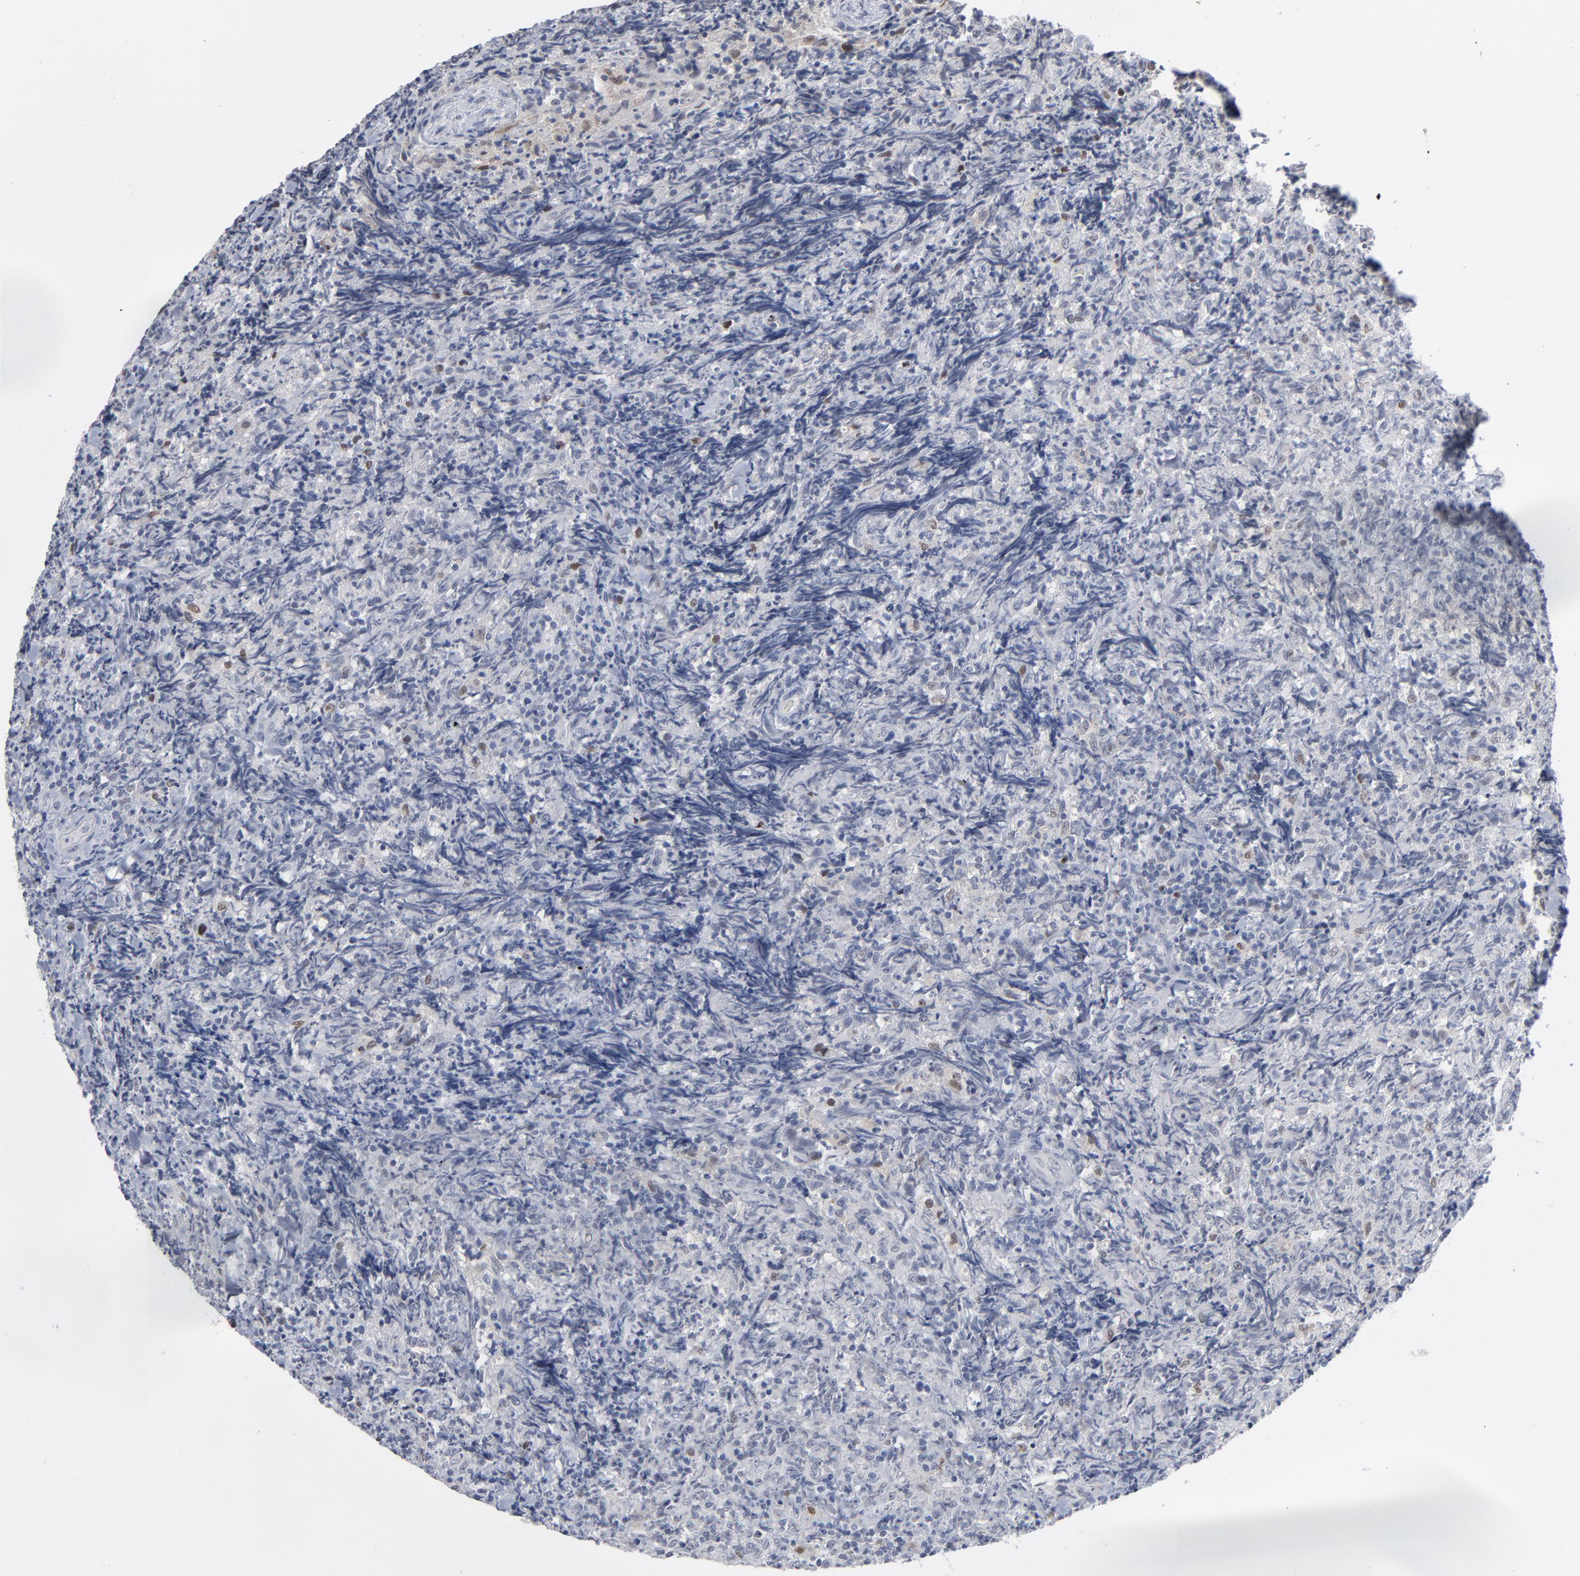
{"staining": {"intensity": "negative", "quantity": "none", "location": "none"}, "tissue": "lymphoma", "cell_type": "Tumor cells", "image_type": "cancer", "snomed": [{"axis": "morphology", "description": "Malignant lymphoma, non-Hodgkin's type, High grade"}, {"axis": "topography", "description": "Tonsil"}], "caption": "IHC histopathology image of lymphoma stained for a protein (brown), which reveals no positivity in tumor cells.", "gene": "FOXN2", "patient": {"sex": "female", "age": 36}}